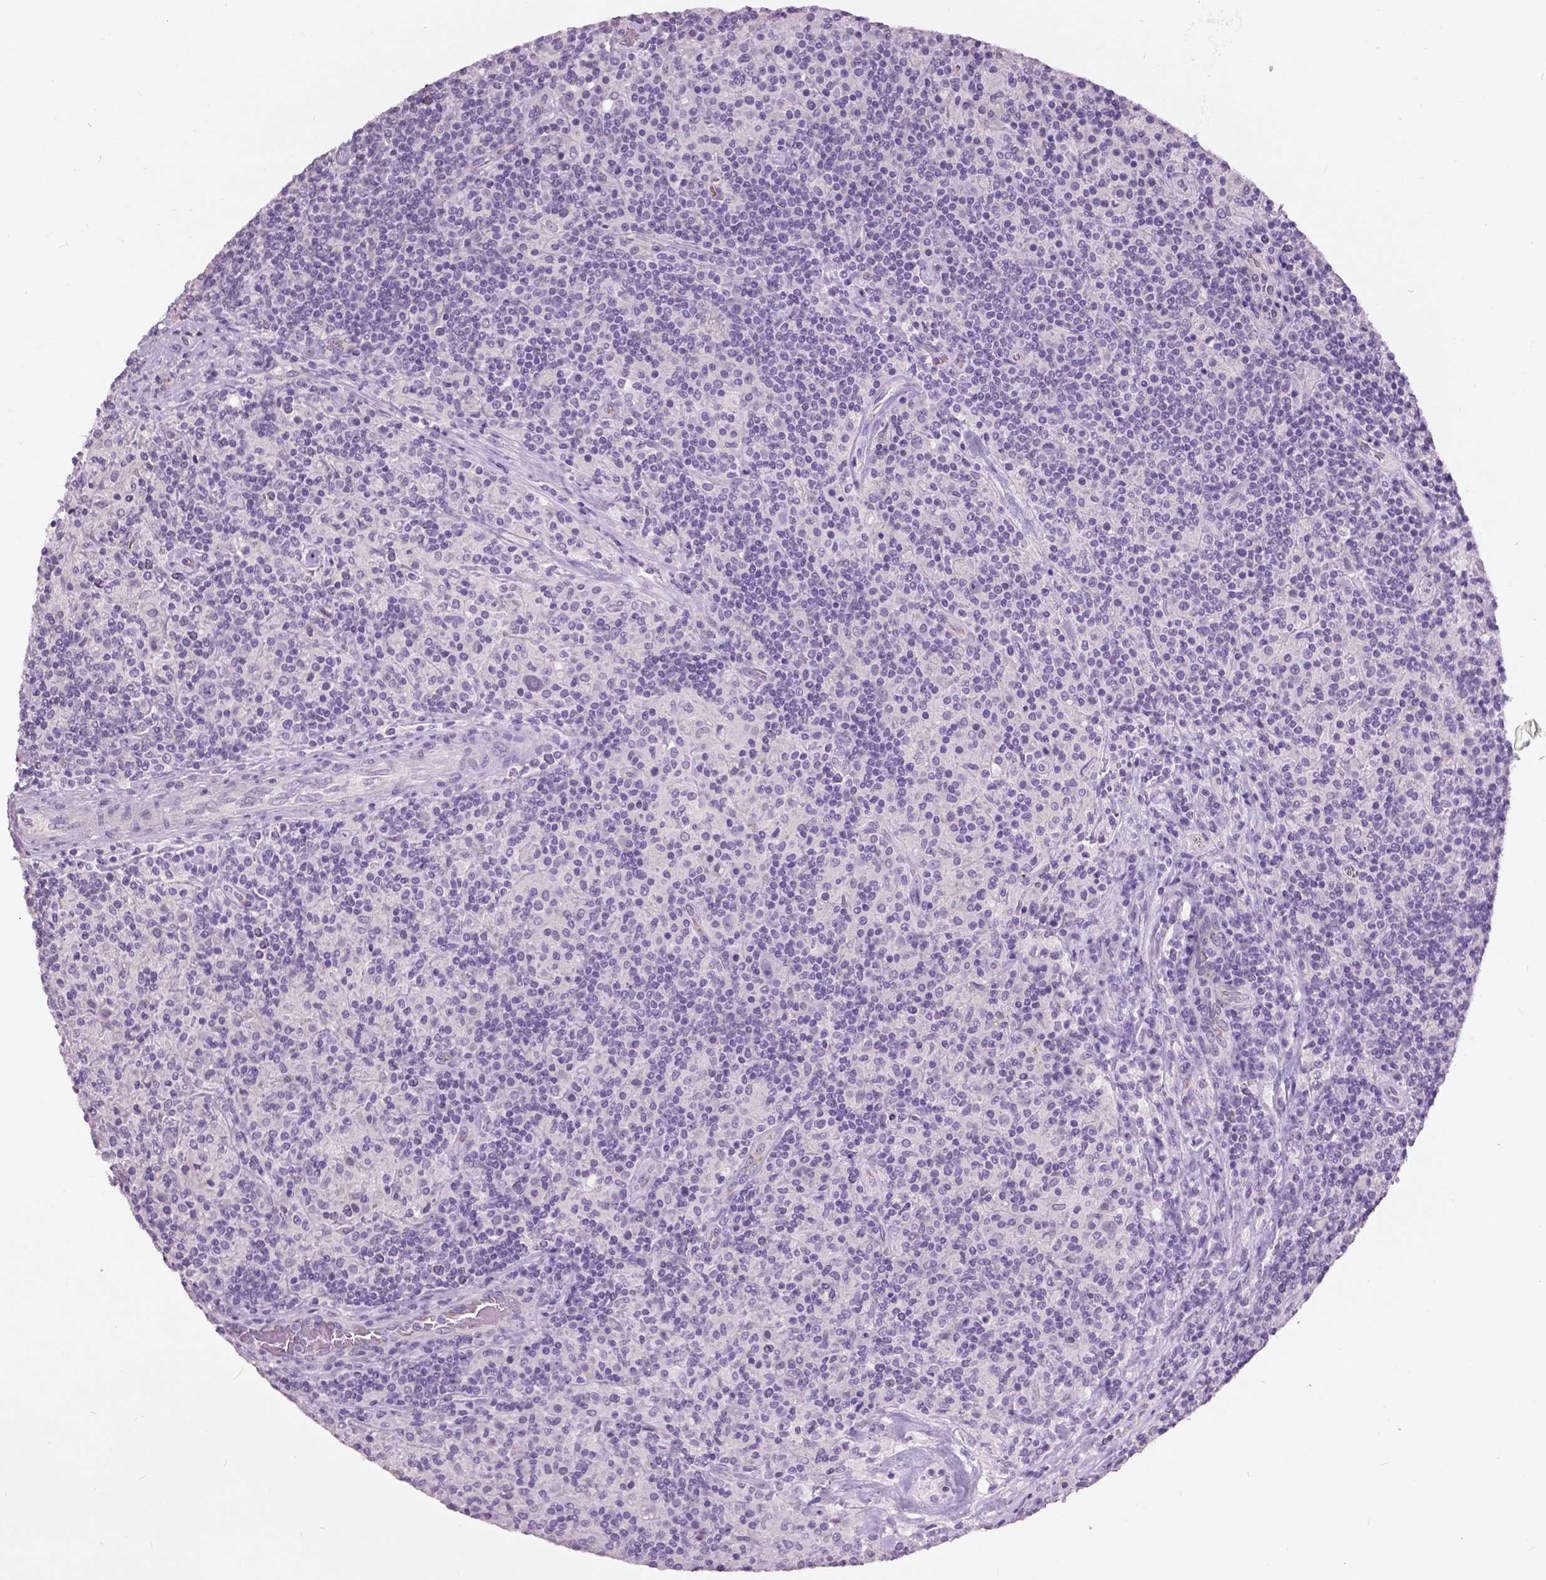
{"staining": {"intensity": "negative", "quantity": "none", "location": "none"}, "tissue": "lymphoma", "cell_type": "Tumor cells", "image_type": "cancer", "snomed": [{"axis": "morphology", "description": "Hodgkin's disease, NOS"}, {"axis": "topography", "description": "Lymph node"}], "caption": "A photomicrograph of lymphoma stained for a protein displays no brown staining in tumor cells.", "gene": "GRIN2A", "patient": {"sex": "male", "age": 70}}